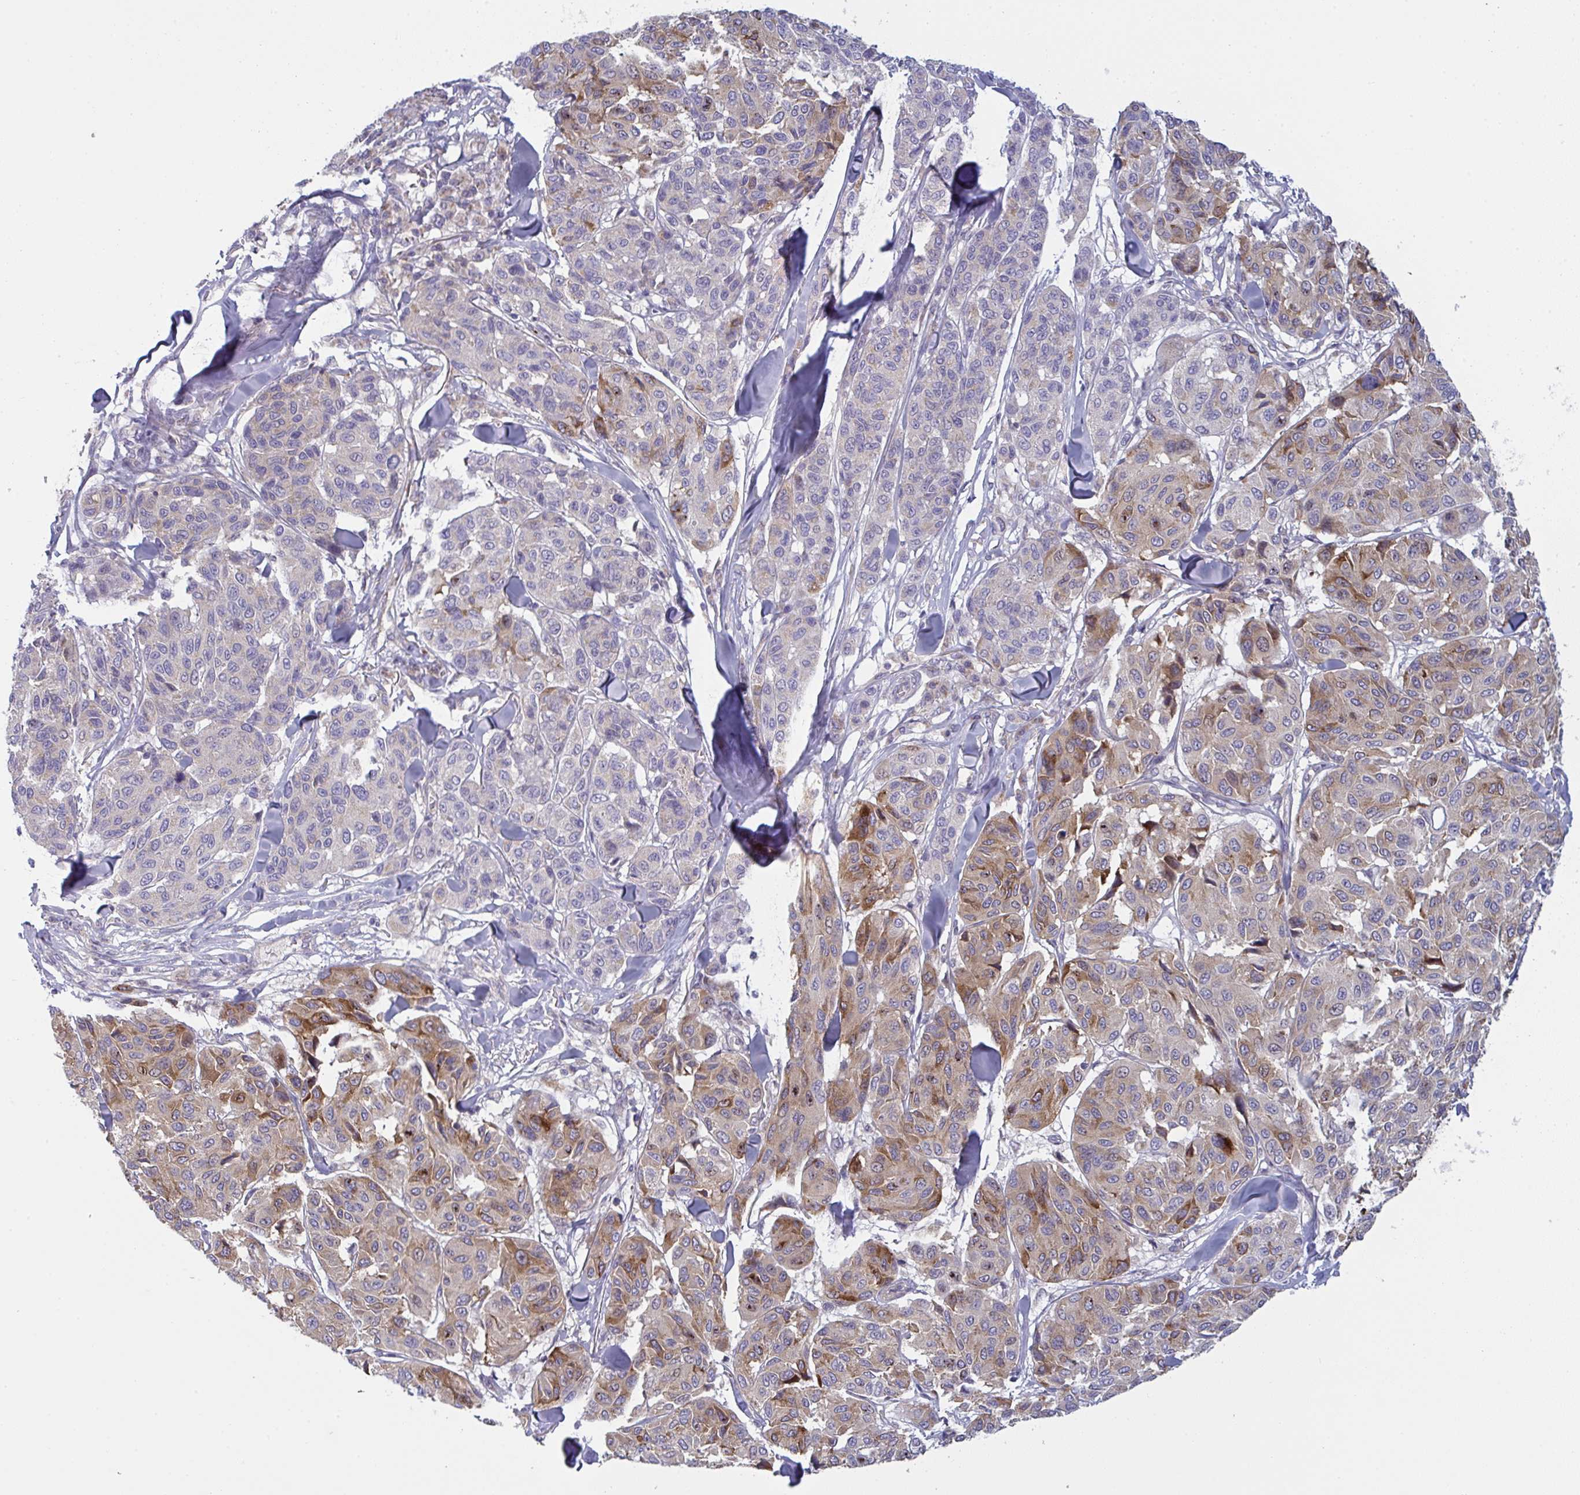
{"staining": {"intensity": "moderate", "quantity": "<25%", "location": "cytoplasmic/membranous"}, "tissue": "melanoma", "cell_type": "Tumor cells", "image_type": "cancer", "snomed": [{"axis": "morphology", "description": "Malignant melanoma, NOS"}, {"axis": "topography", "description": "Skin"}], "caption": "Malignant melanoma stained for a protein (brown) reveals moderate cytoplasmic/membranous positive expression in about <25% of tumor cells.", "gene": "MRPS2", "patient": {"sex": "female", "age": 66}}